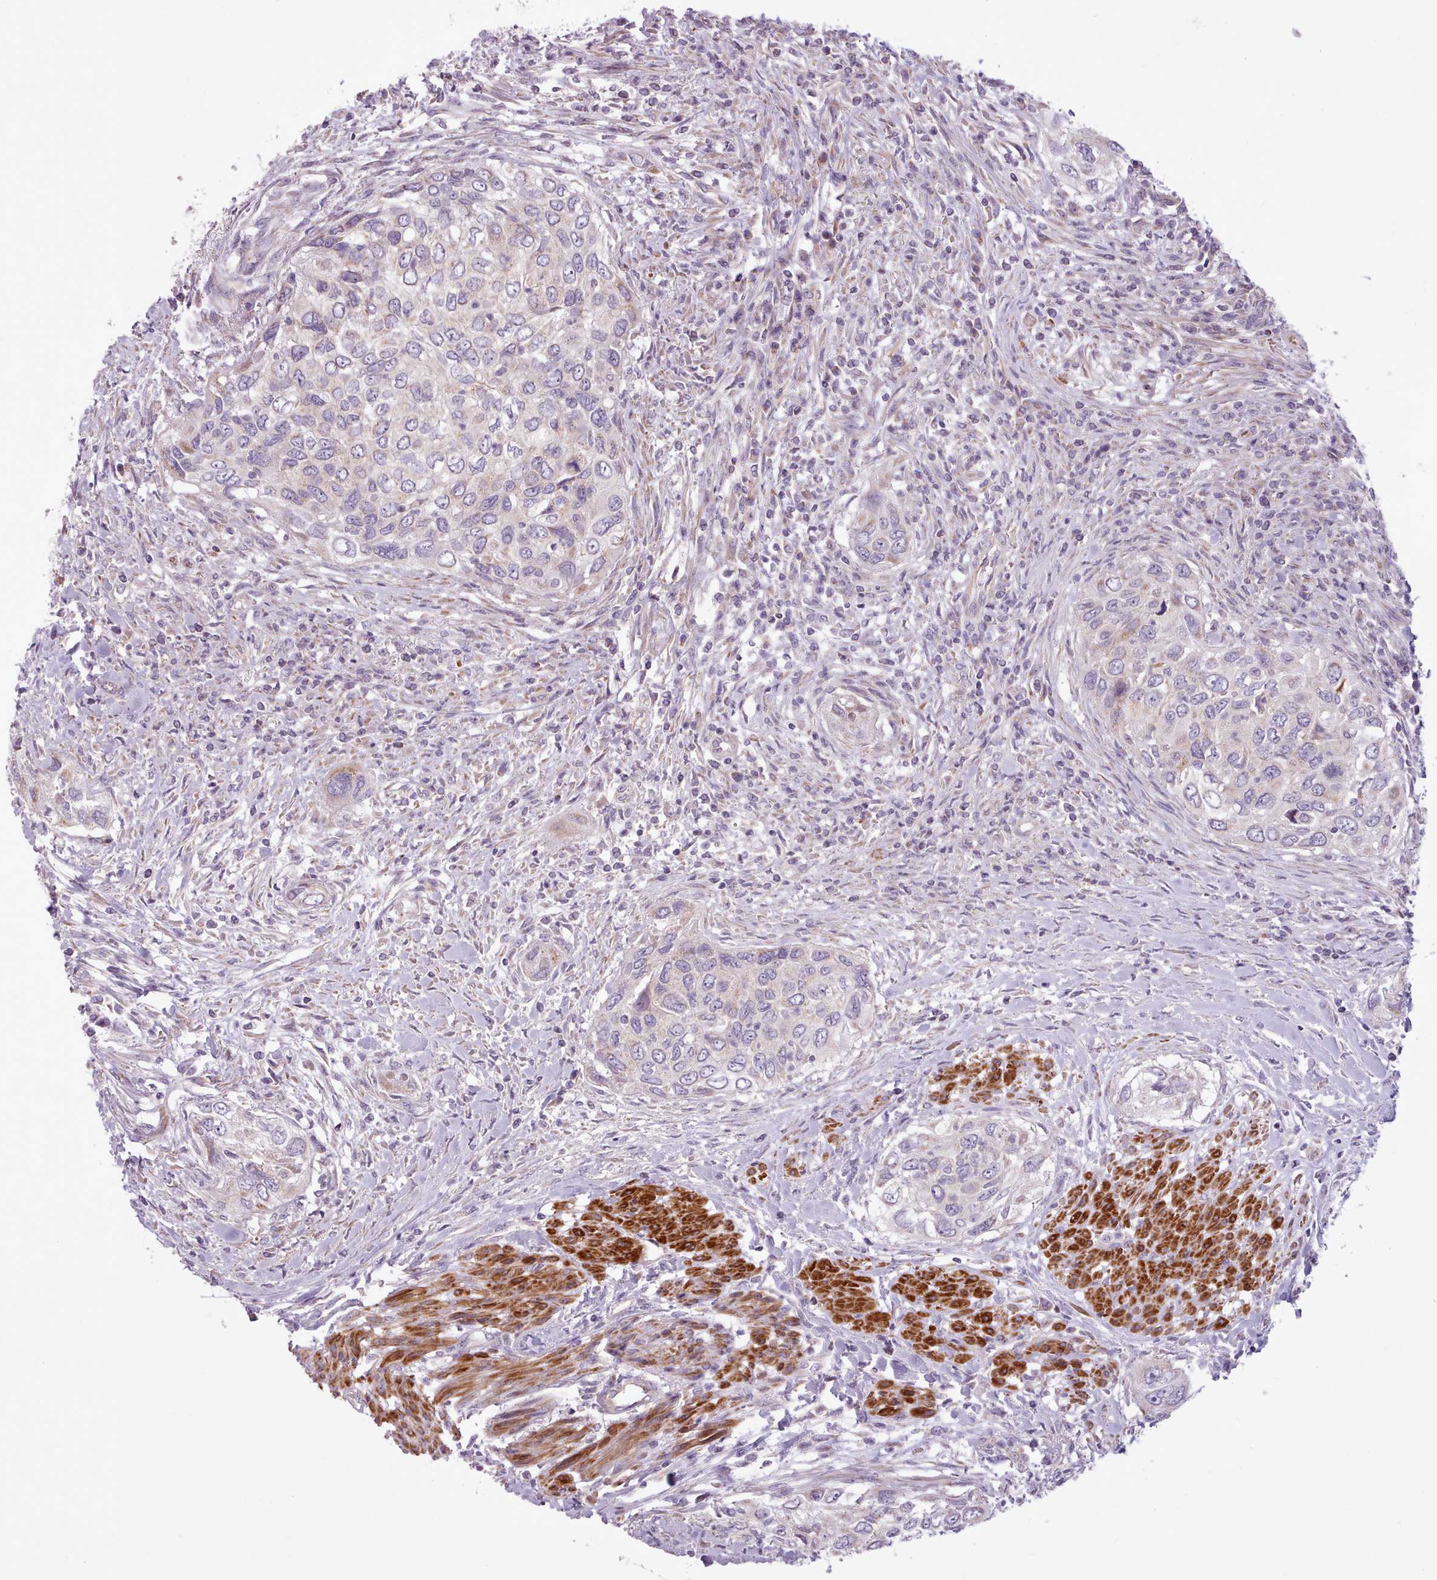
{"staining": {"intensity": "negative", "quantity": "none", "location": "none"}, "tissue": "urothelial cancer", "cell_type": "Tumor cells", "image_type": "cancer", "snomed": [{"axis": "morphology", "description": "Urothelial carcinoma, High grade"}, {"axis": "topography", "description": "Urinary bladder"}], "caption": "Urothelial cancer stained for a protein using immunohistochemistry (IHC) displays no staining tumor cells.", "gene": "AVL9", "patient": {"sex": "female", "age": 60}}